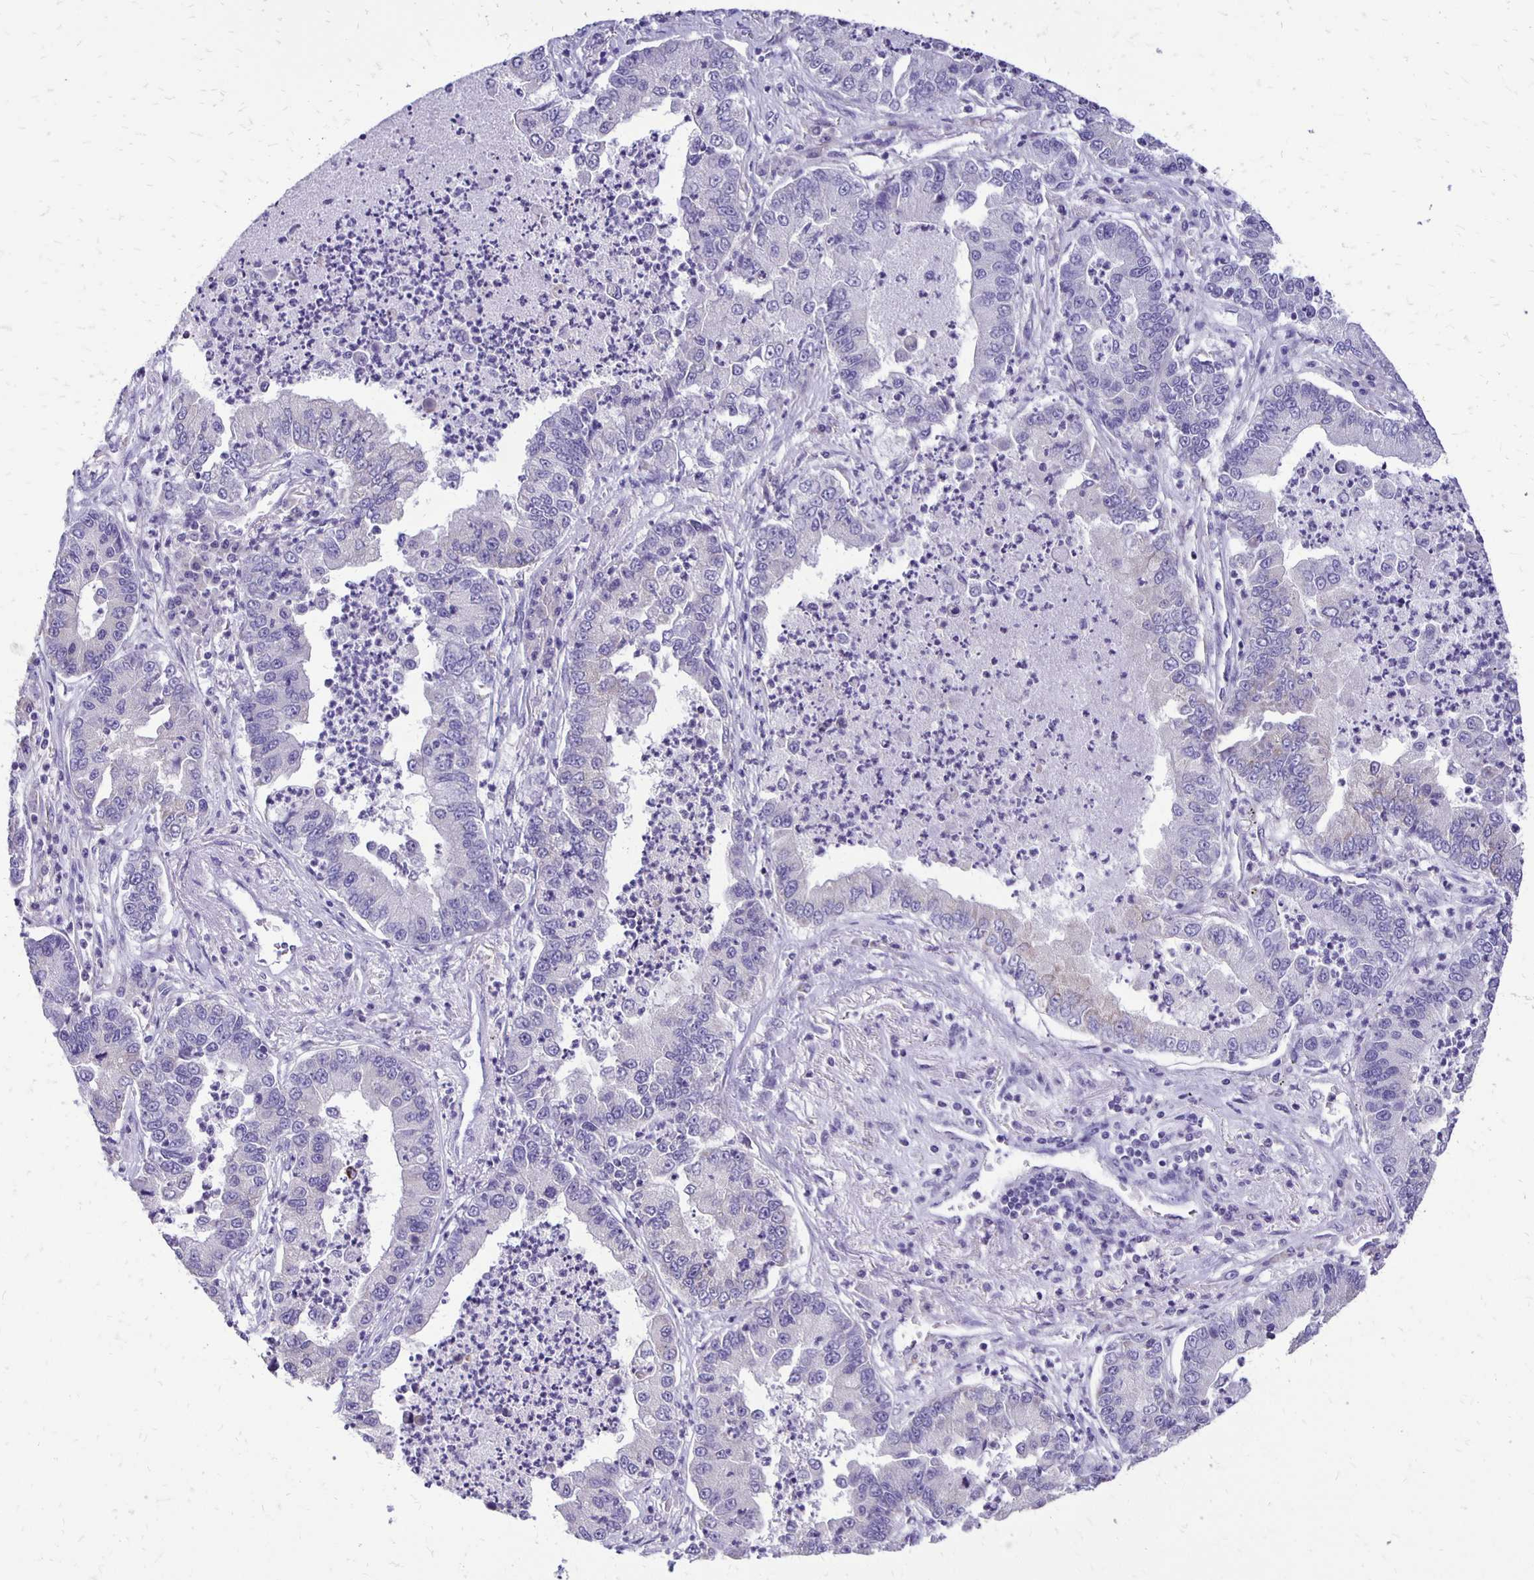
{"staining": {"intensity": "negative", "quantity": "none", "location": "none"}, "tissue": "lung cancer", "cell_type": "Tumor cells", "image_type": "cancer", "snomed": [{"axis": "morphology", "description": "Adenocarcinoma, NOS"}, {"axis": "topography", "description": "Lung"}], "caption": "The micrograph shows no significant positivity in tumor cells of adenocarcinoma (lung).", "gene": "ANKRD45", "patient": {"sex": "female", "age": 57}}